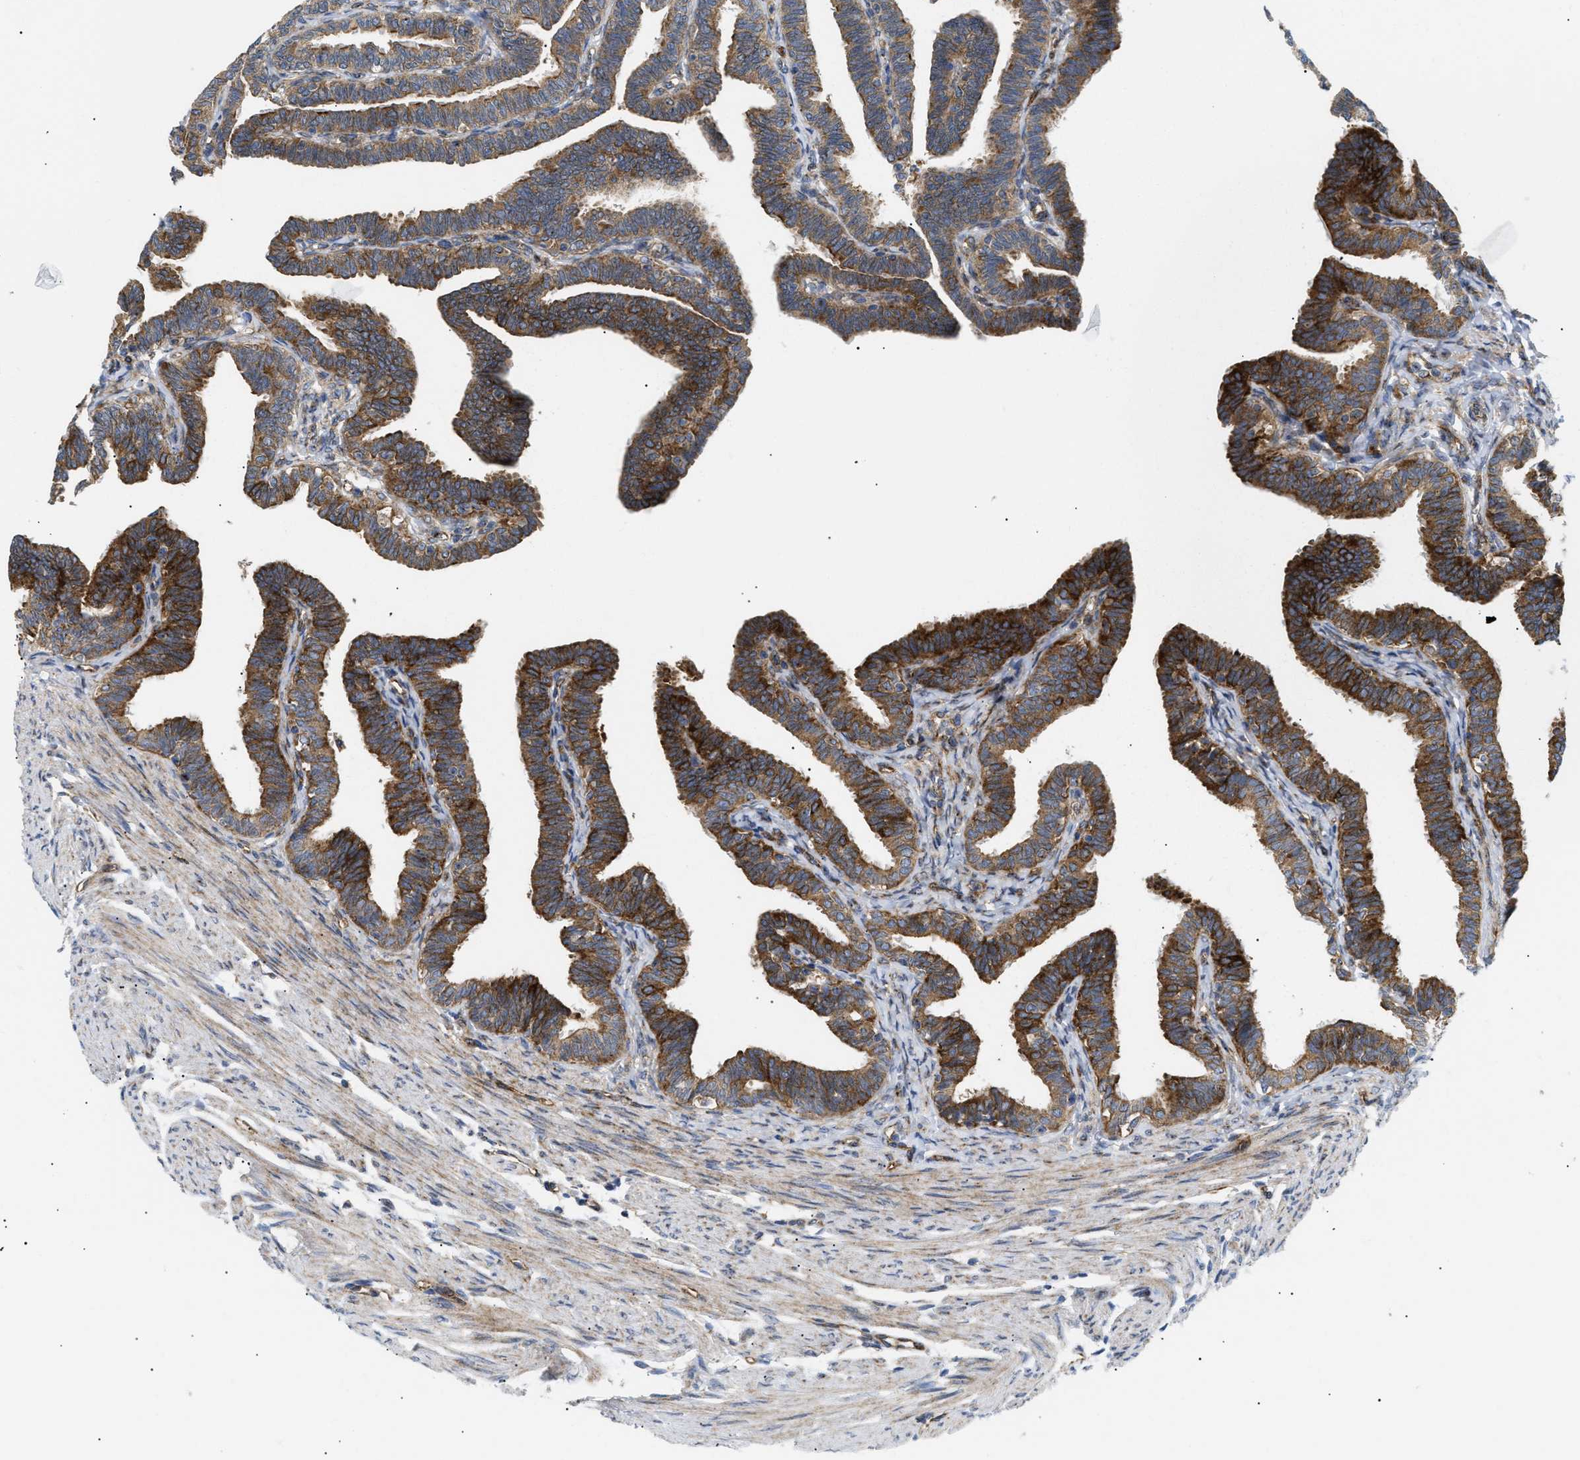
{"staining": {"intensity": "strong", "quantity": ">75%", "location": "cytoplasmic/membranous"}, "tissue": "fallopian tube", "cell_type": "Glandular cells", "image_type": "normal", "snomed": [{"axis": "morphology", "description": "Normal tissue, NOS"}, {"axis": "topography", "description": "Fallopian tube"}, {"axis": "topography", "description": "Ovary"}], "caption": "Immunohistochemistry (IHC) (DAB (3,3'-diaminobenzidine)) staining of benign fallopian tube shows strong cytoplasmic/membranous protein positivity in approximately >75% of glandular cells.", "gene": "DCTN4", "patient": {"sex": "female", "age": 23}}